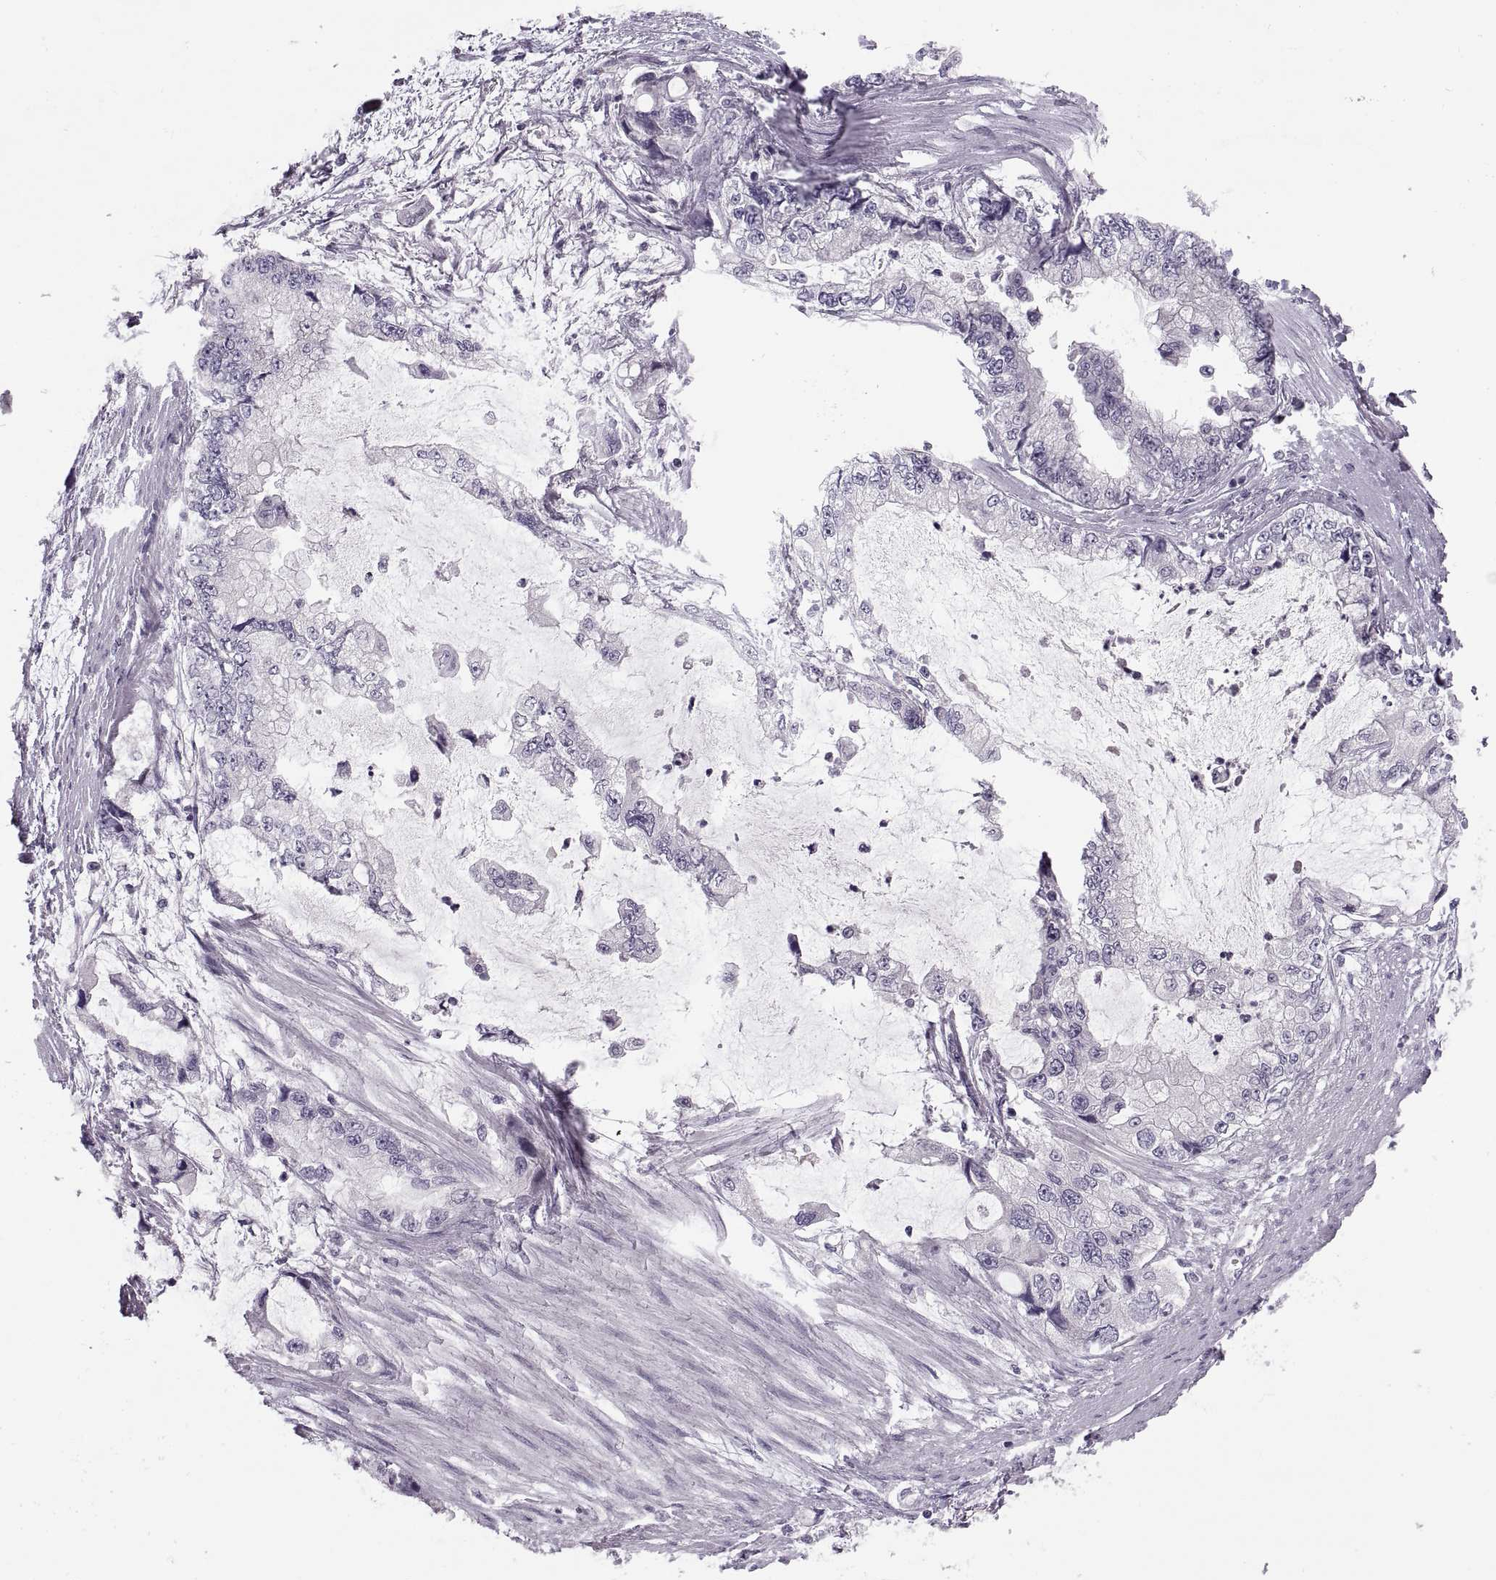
{"staining": {"intensity": "negative", "quantity": "none", "location": "none"}, "tissue": "stomach cancer", "cell_type": "Tumor cells", "image_type": "cancer", "snomed": [{"axis": "morphology", "description": "Adenocarcinoma, NOS"}, {"axis": "topography", "description": "Pancreas"}, {"axis": "topography", "description": "Stomach, upper"}, {"axis": "topography", "description": "Stomach"}], "caption": "The histopathology image reveals no significant staining in tumor cells of stomach cancer. Brightfield microscopy of immunohistochemistry stained with DAB (3,3'-diaminobenzidine) (brown) and hematoxylin (blue), captured at high magnification.", "gene": "PRSS54", "patient": {"sex": "male", "age": 77}}